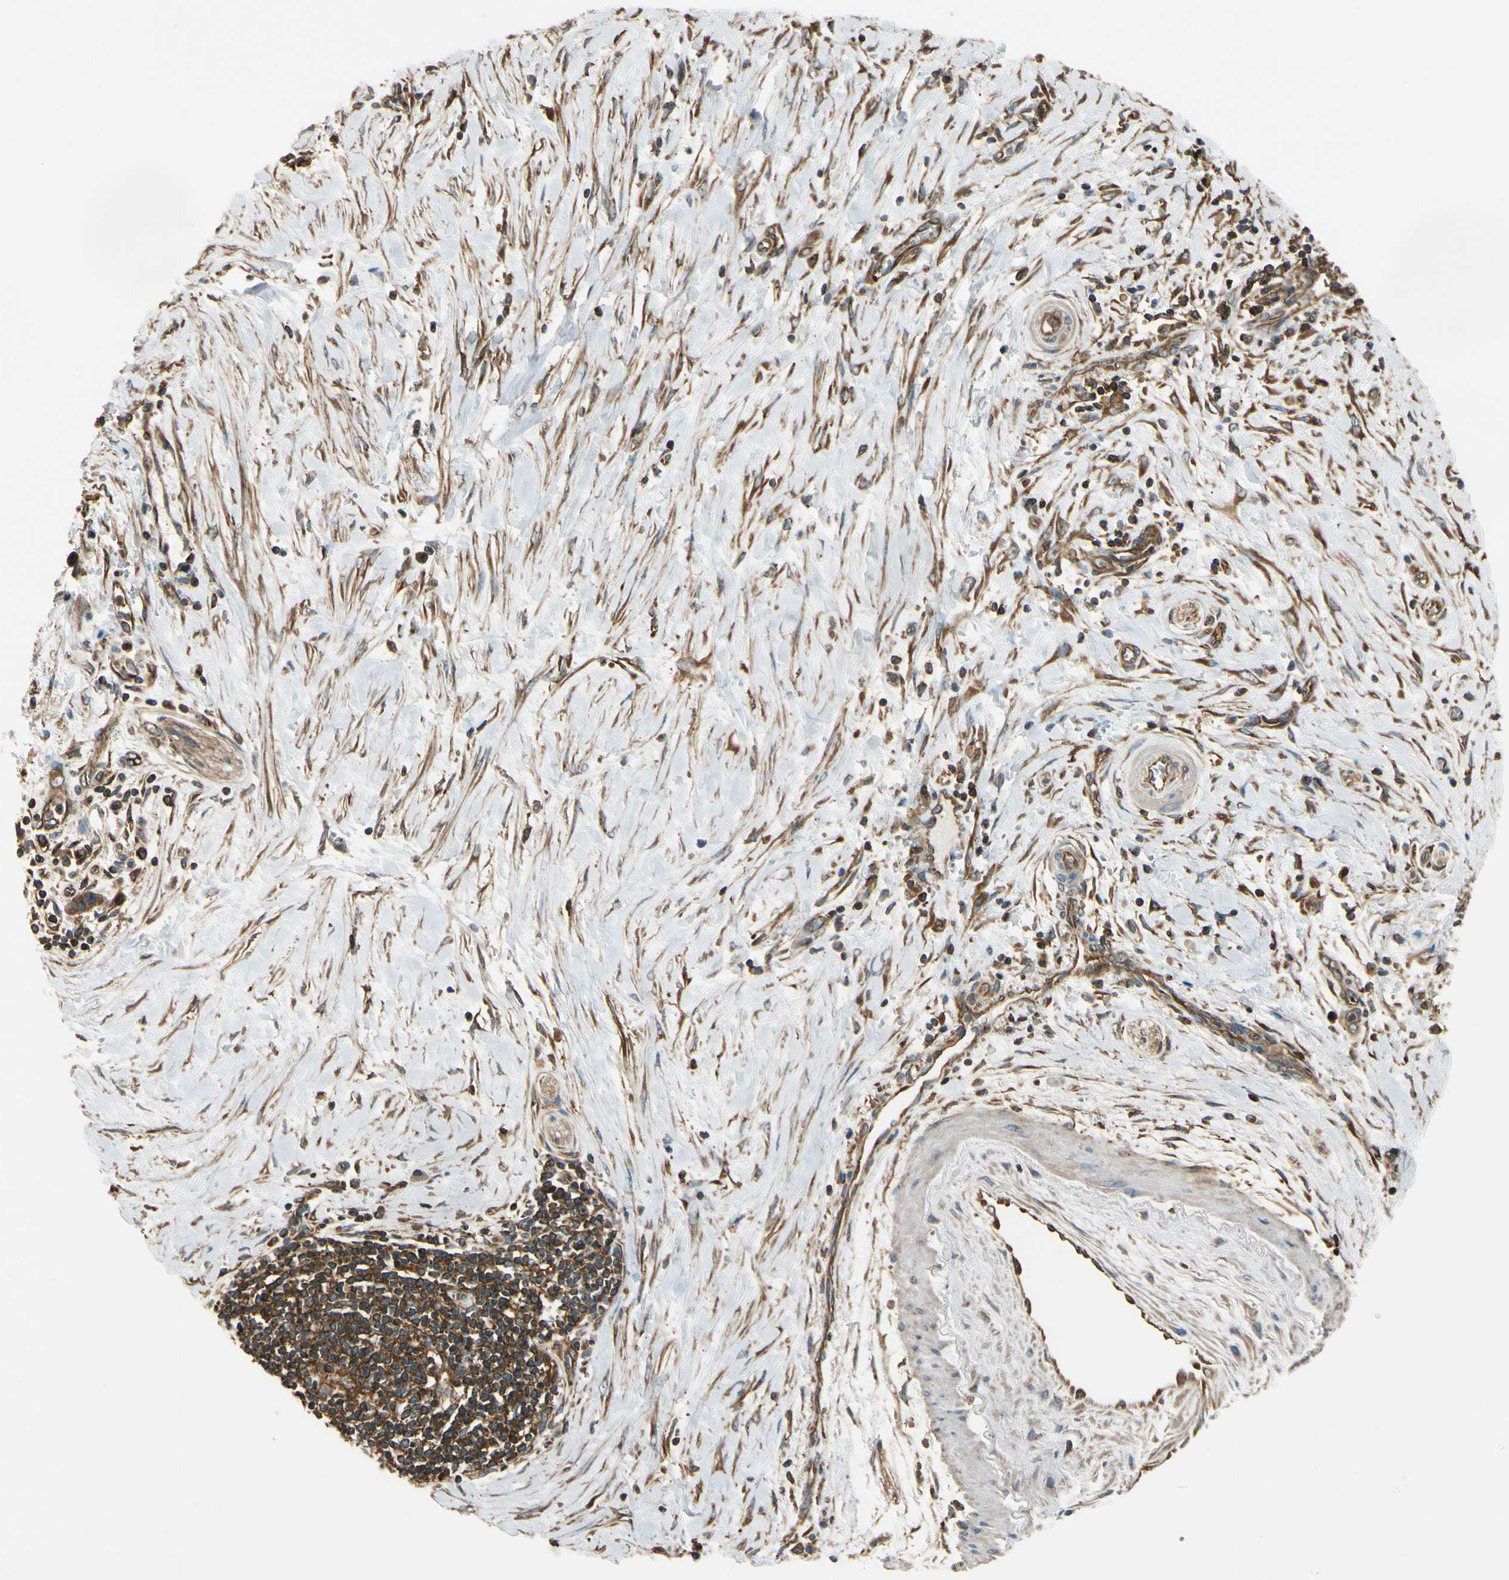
{"staining": {"intensity": "weak", "quantity": "25%-75%", "location": "cytoplasmic/membranous"}, "tissue": "pancreatic cancer", "cell_type": "Tumor cells", "image_type": "cancer", "snomed": [{"axis": "morphology", "description": "Adenocarcinoma, NOS"}, {"axis": "topography", "description": "Pancreas"}], "caption": "Immunohistochemical staining of pancreatic cancer reveals low levels of weak cytoplasmic/membranous protein expression in about 25%-75% of tumor cells.", "gene": "EPS15", "patient": {"sex": "male", "age": 59}}